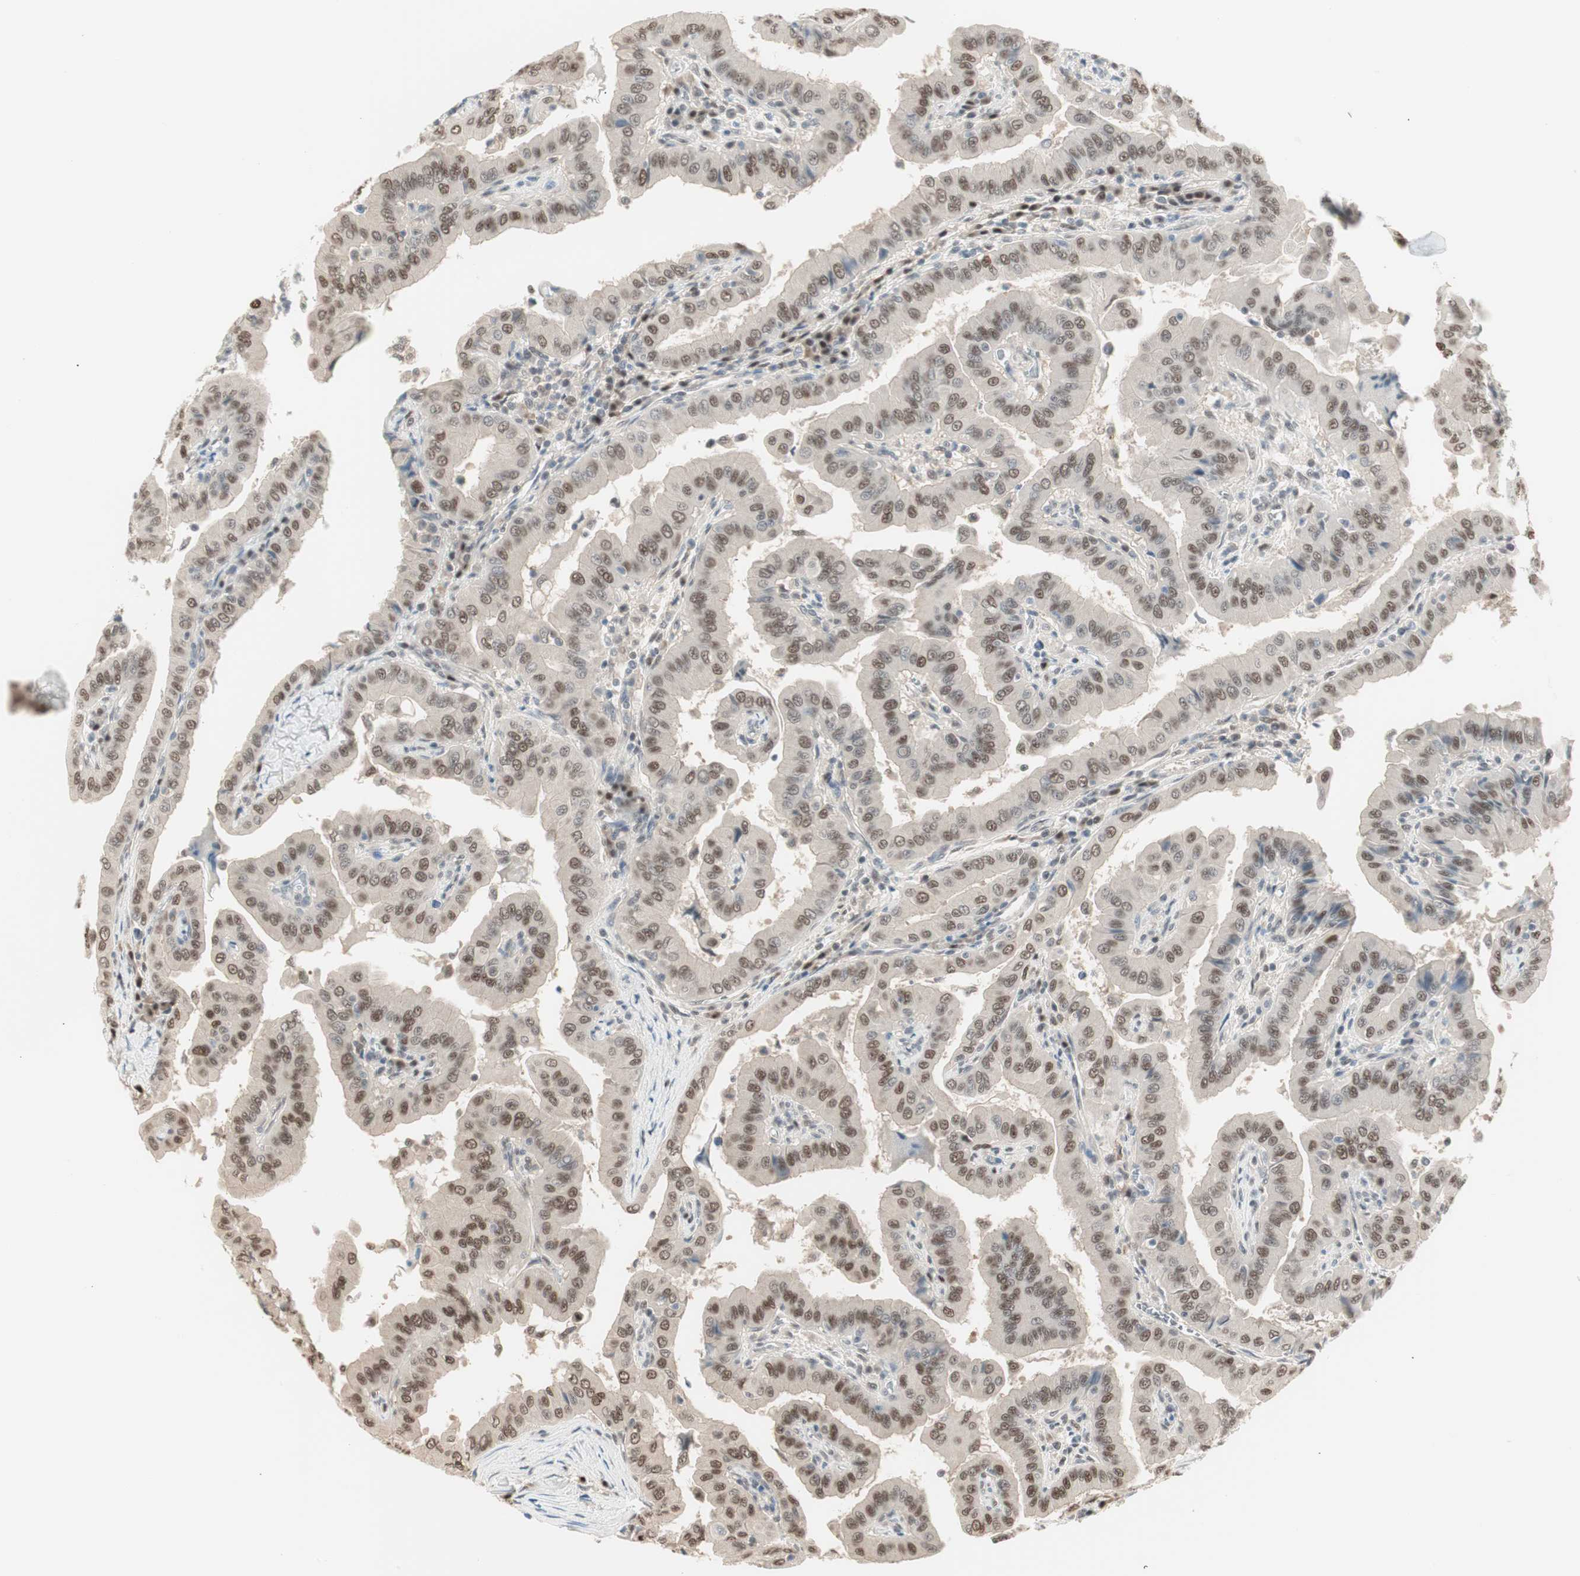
{"staining": {"intensity": "moderate", "quantity": ">75%", "location": "nuclear"}, "tissue": "thyroid cancer", "cell_type": "Tumor cells", "image_type": "cancer", "snomed": [{"axis": "morphology", "description": "Papillary adenocarcinoma, NOS"}, {"axis": "topography", "description": "Thyroid gland"}], "caption": "Papillary adenocarcinoma (thyroid) stained for a protein displays moderate nuclear positivity in tumor cells.", "gene": "LONP2", "patient": {"sex": "male", "age": 33}}